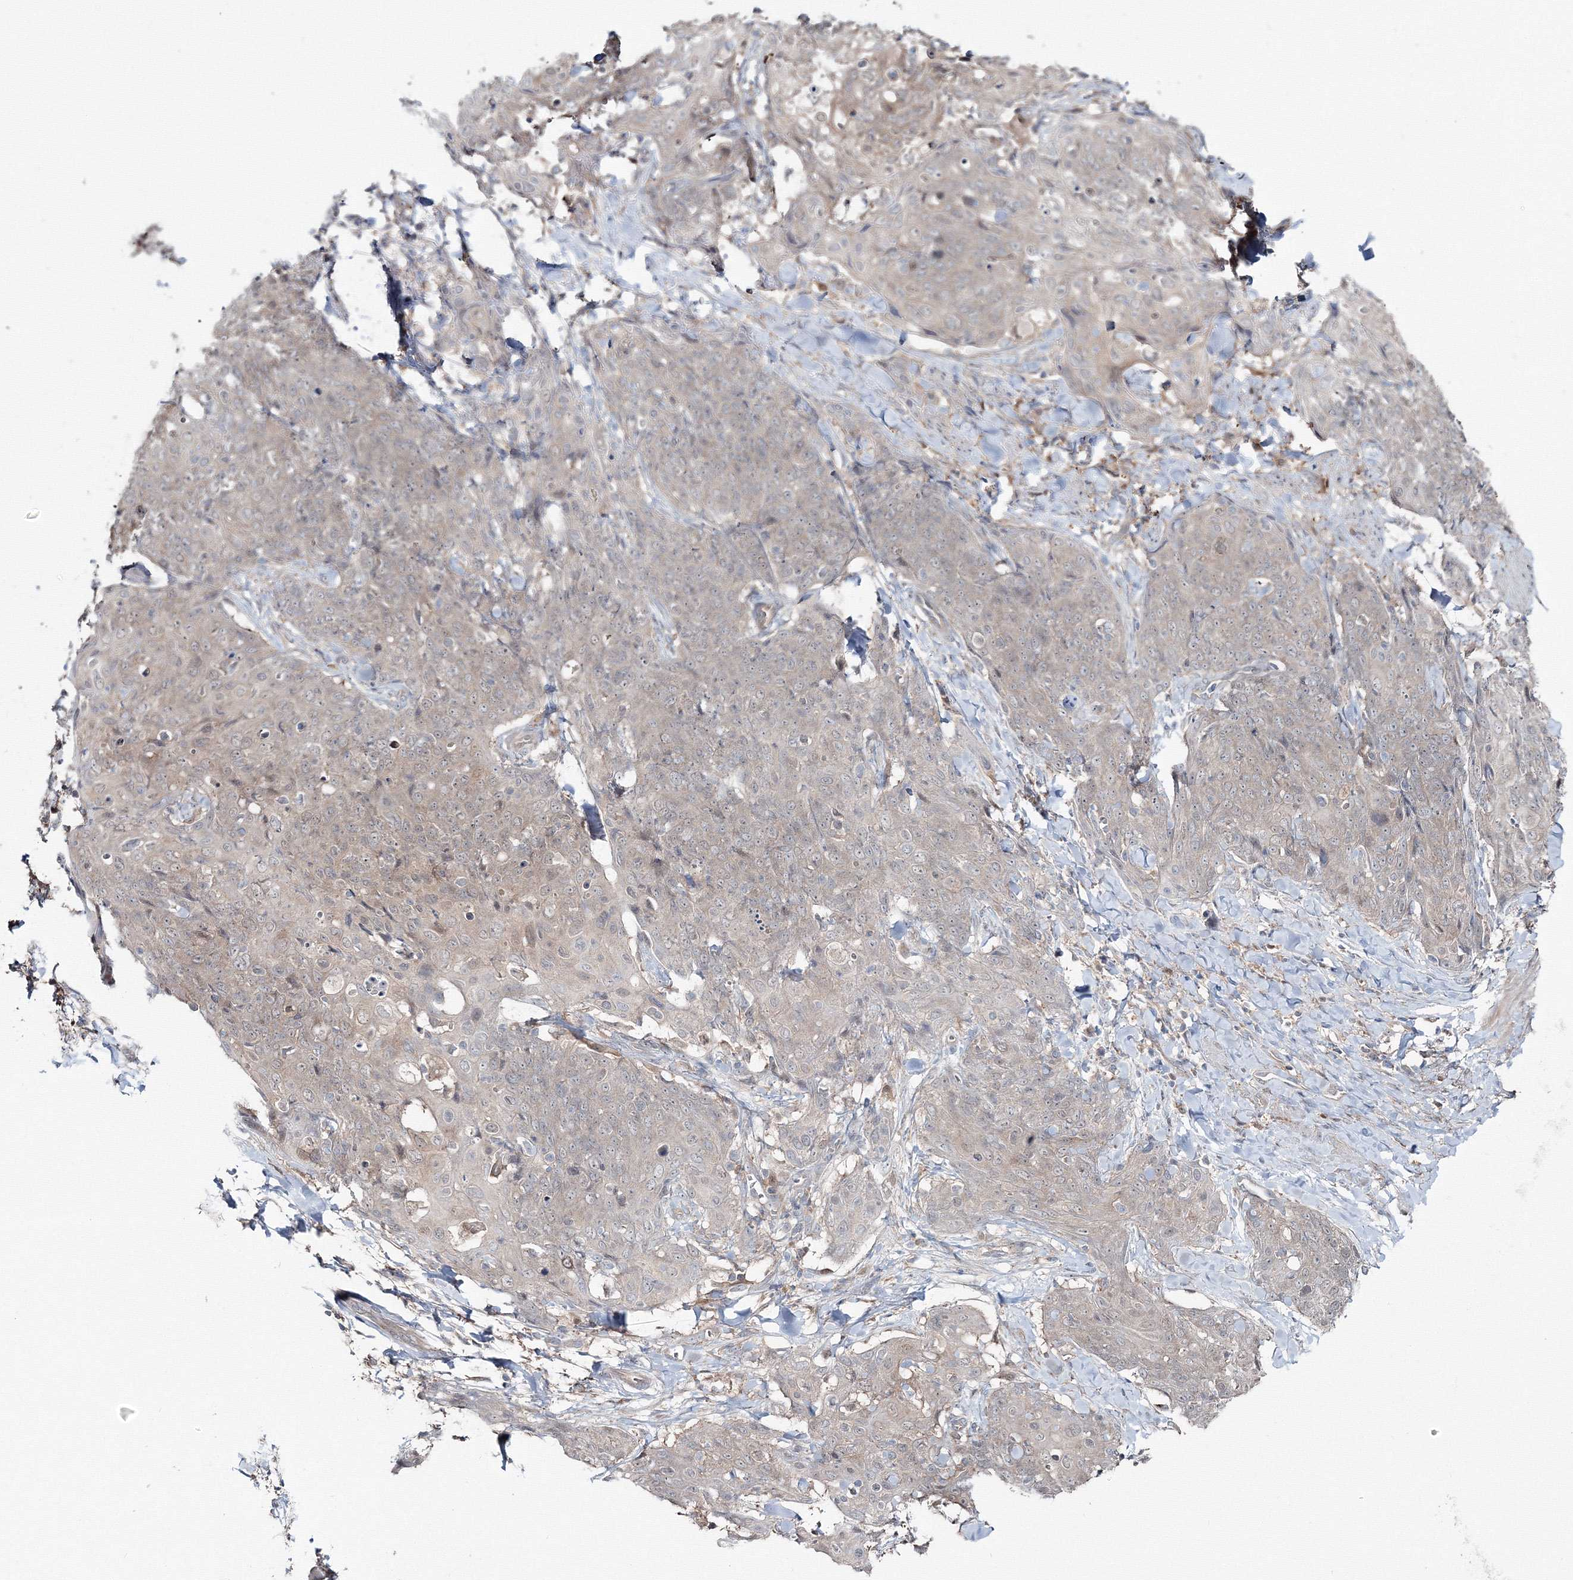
{"staining": {"intensity": "weak", "quantity": "25%-75%", "location": "cytoplasmic/membranous"}, "tissue": "skin cancer", "cell_type": "Tumor cells", "image_type": "cancer", "snomed": [{"axis": "morphology", "description": "Squamous cell carcinoma, NOS"}, {"axis": "topography", "description": "Skin"}, {"axis": "topography", "description": "Vulva"}], "caption": "Immunohistochemistry (IHC) (DAB (3,3'-diaminobenzidine)) staining of human skin squamous cell carcinoma exhibits weak cytoplasmic/membranous protein positivity in approximately 25%-75% of tumor cells. Using DAB (brown) and hematoxylin (blue) stains, captured at high magnification using brightfield microscopy.", "gene": "MKRN2", "patient": {"sex": "female", "age": 85}}